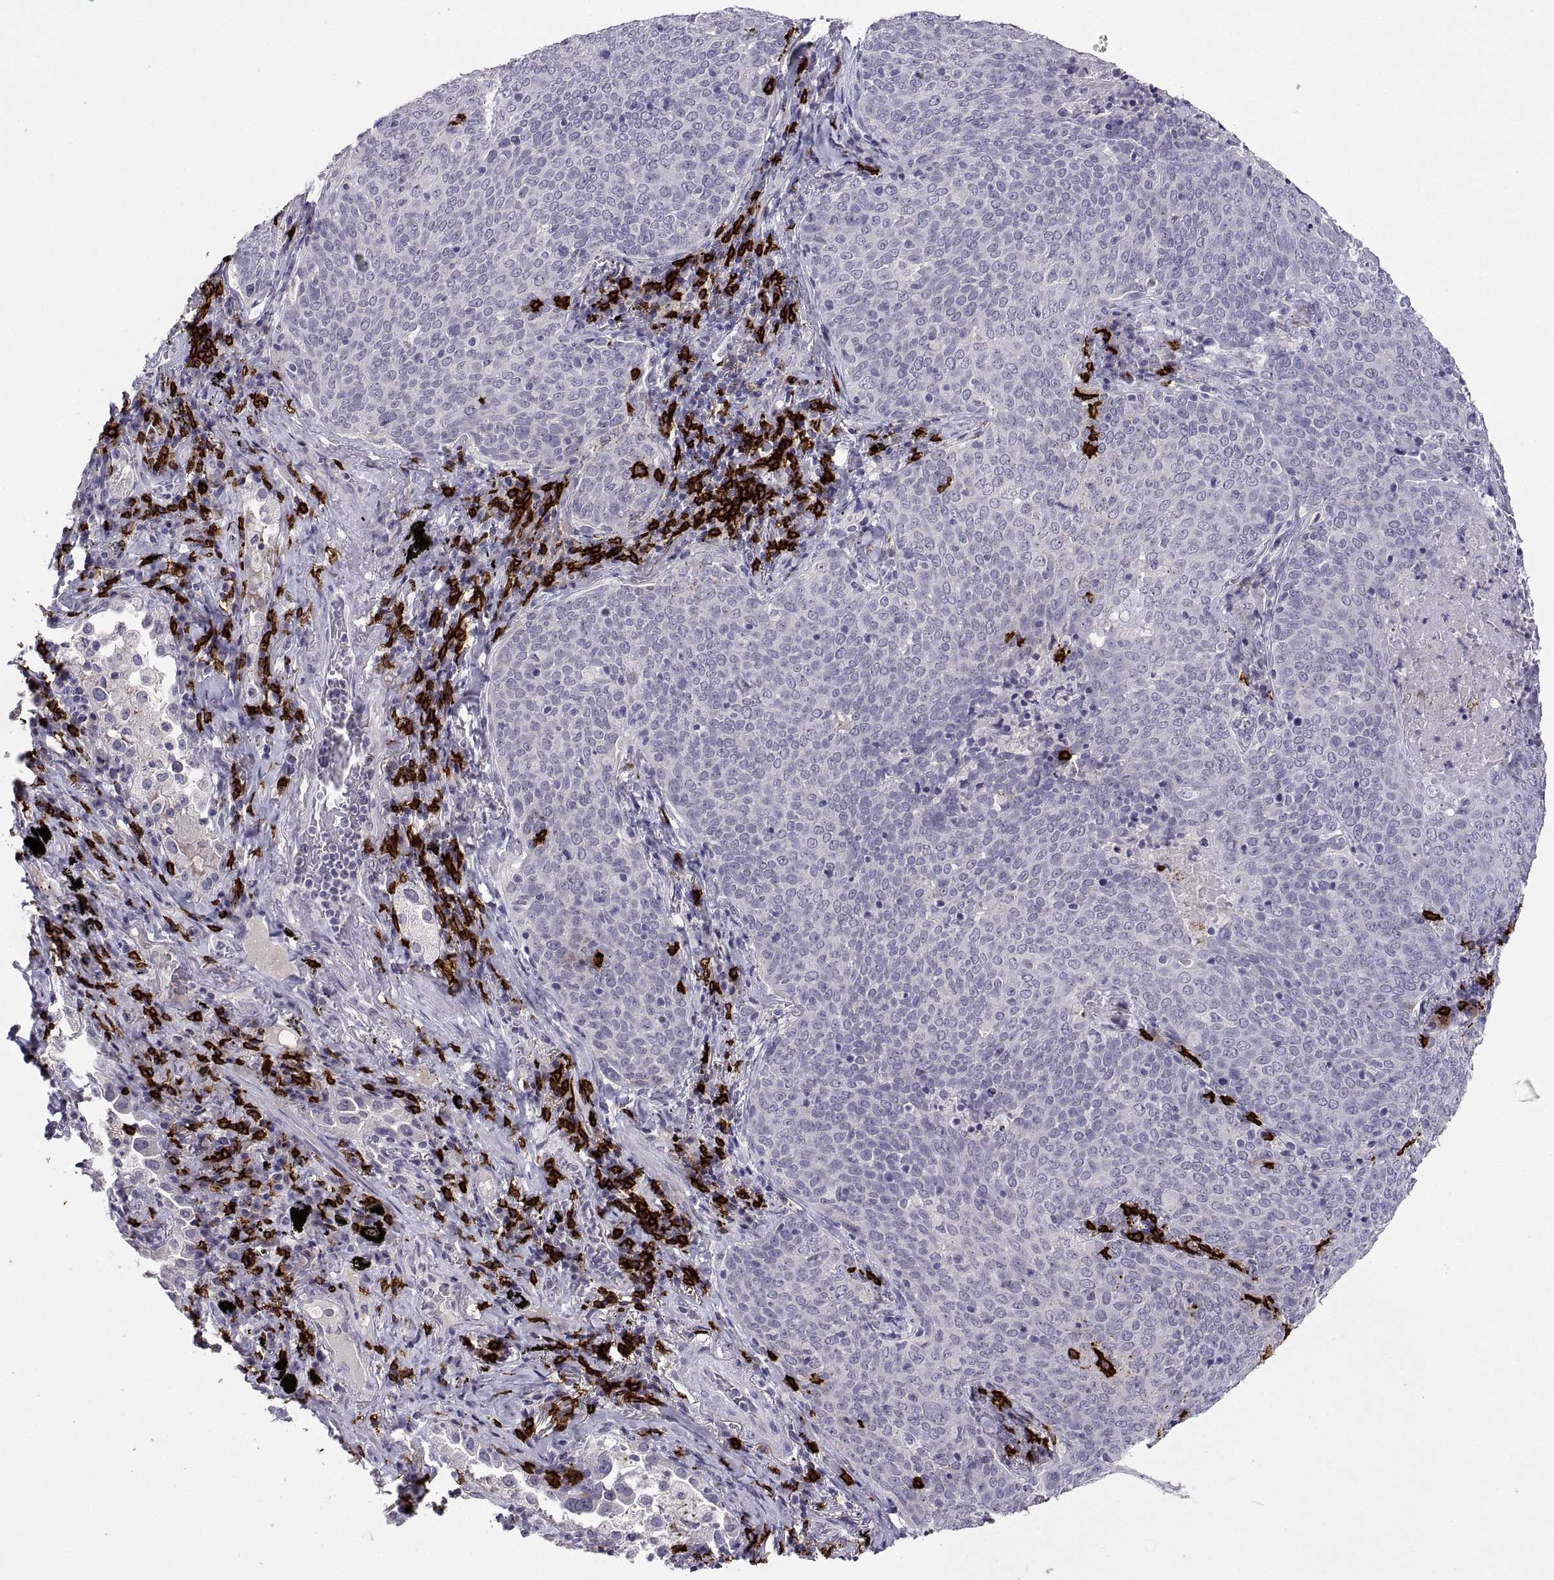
{"staining": {"intensity": "negative", "quantity": "none", "location": "none"}, "tissue": "lung cancer", "cell_type": "Tumor cells", "image_type": "cancer", "snomed": [{"axis": "morphology", "description": "Squamous cell carcinoma, NOS"}, {"axis": "topography", "description": "Lung"}], "caption": "IHC of human lung cancer (squamous cell carcinoma) exhibits no positivity in tumor cells. (Stains: DAB immunohistochemistry (IHC) with hematoxylin counter stain, Microscopy: brightfield microscopy at high magnification).", "gene": "MS4A1", "patient": {"sex": "male", "age": 82}}